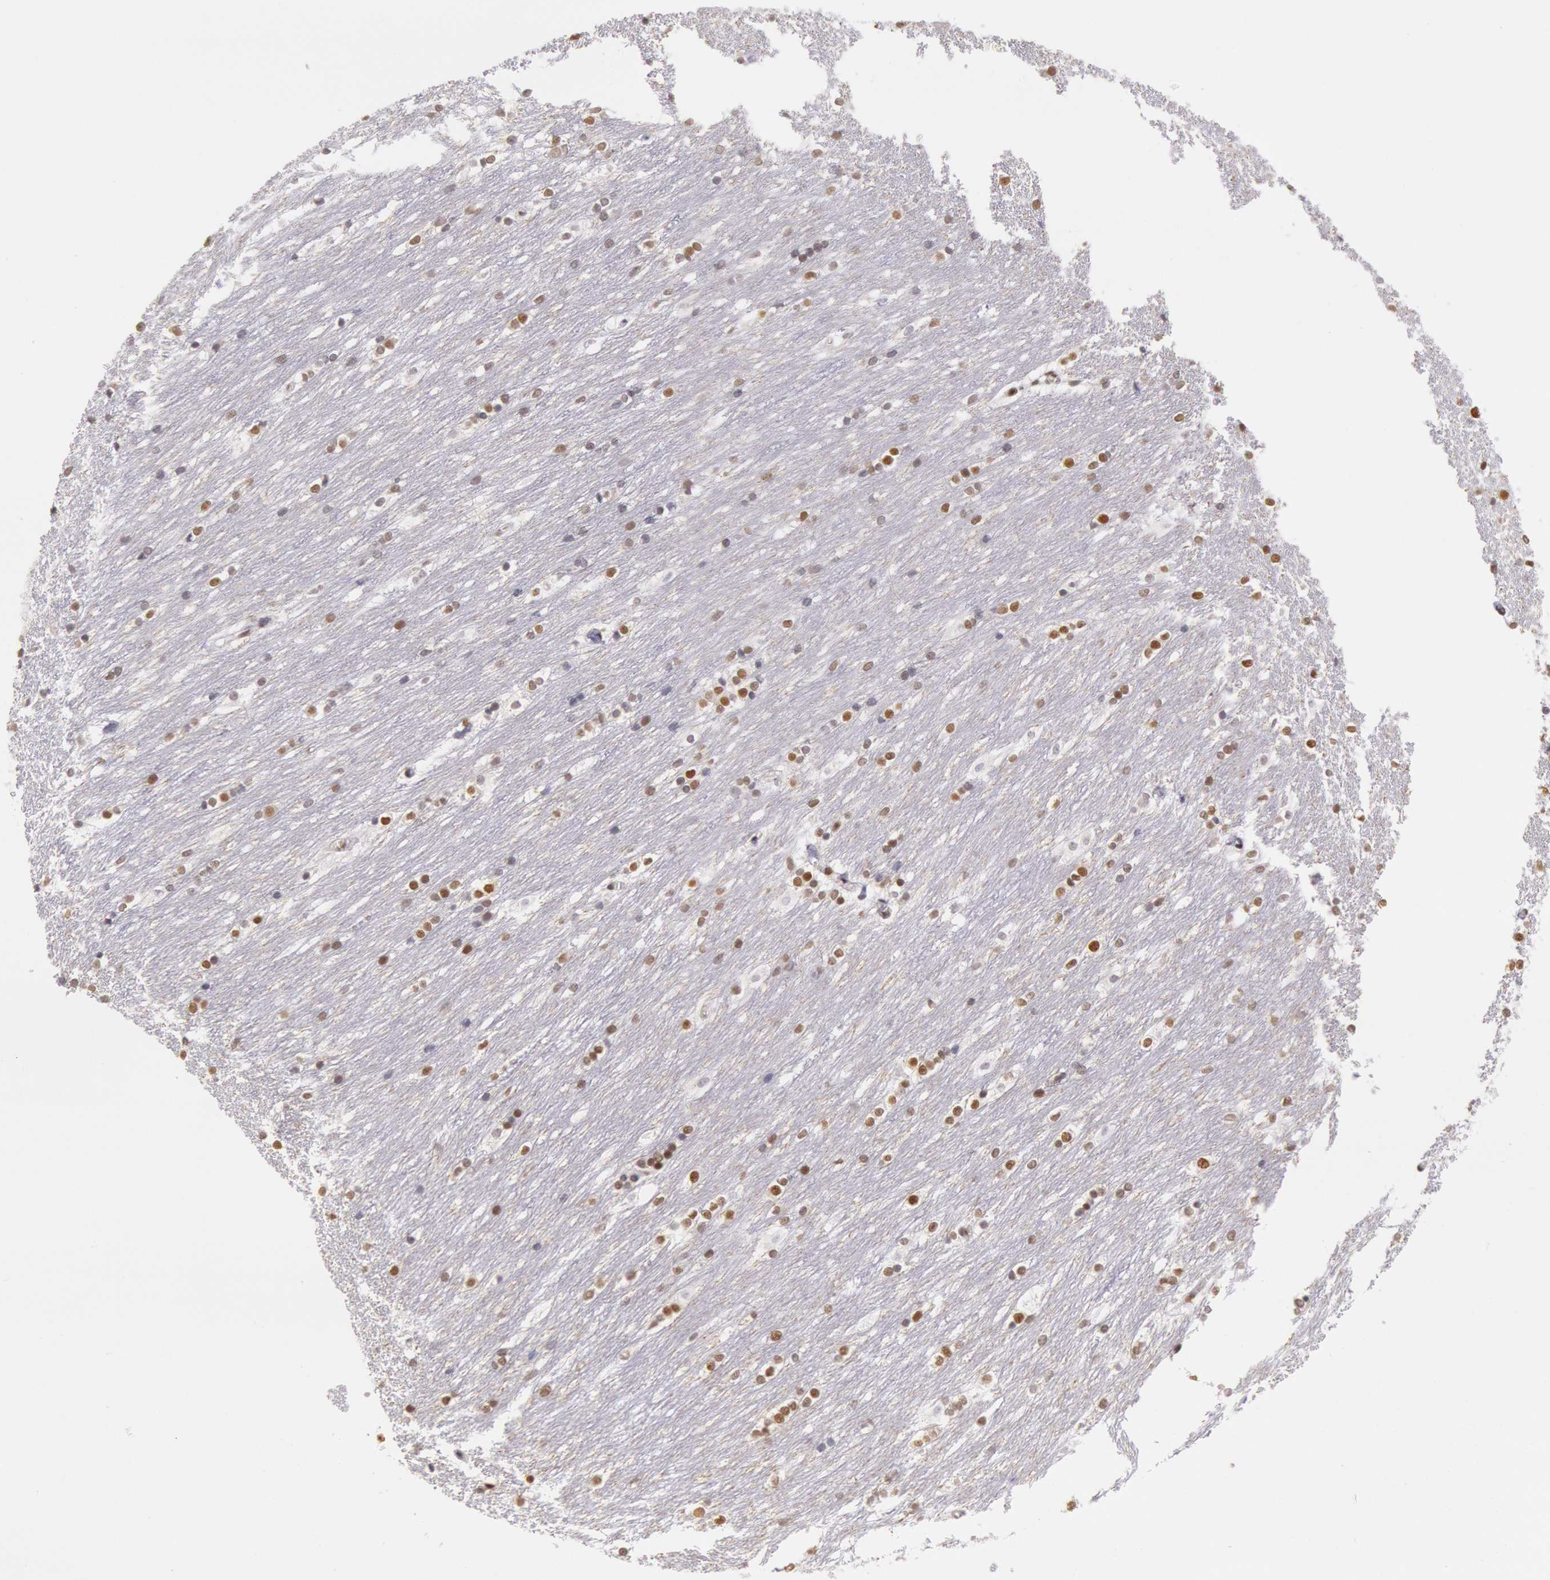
{"staining": {"intensity": "moderate", "quantity": ">75%", "location": "nuclear"}, "tissue": "caudate", "cell_type": "Glial cells", "image_type": "normal", "snomed": [{"axis": "morphology", "description": "Normal tissue, NOS"}, {"axis": "topography", "description": "Lateral ventricle wall"}], "caption": "About >75% of glial cells in unremarkable caudate exhibit moderate nuclear protein staining as visualized by brown immunohistochemical staining.", "gene": "ESS2", "patient": {"sex": "female", "age": 19}}